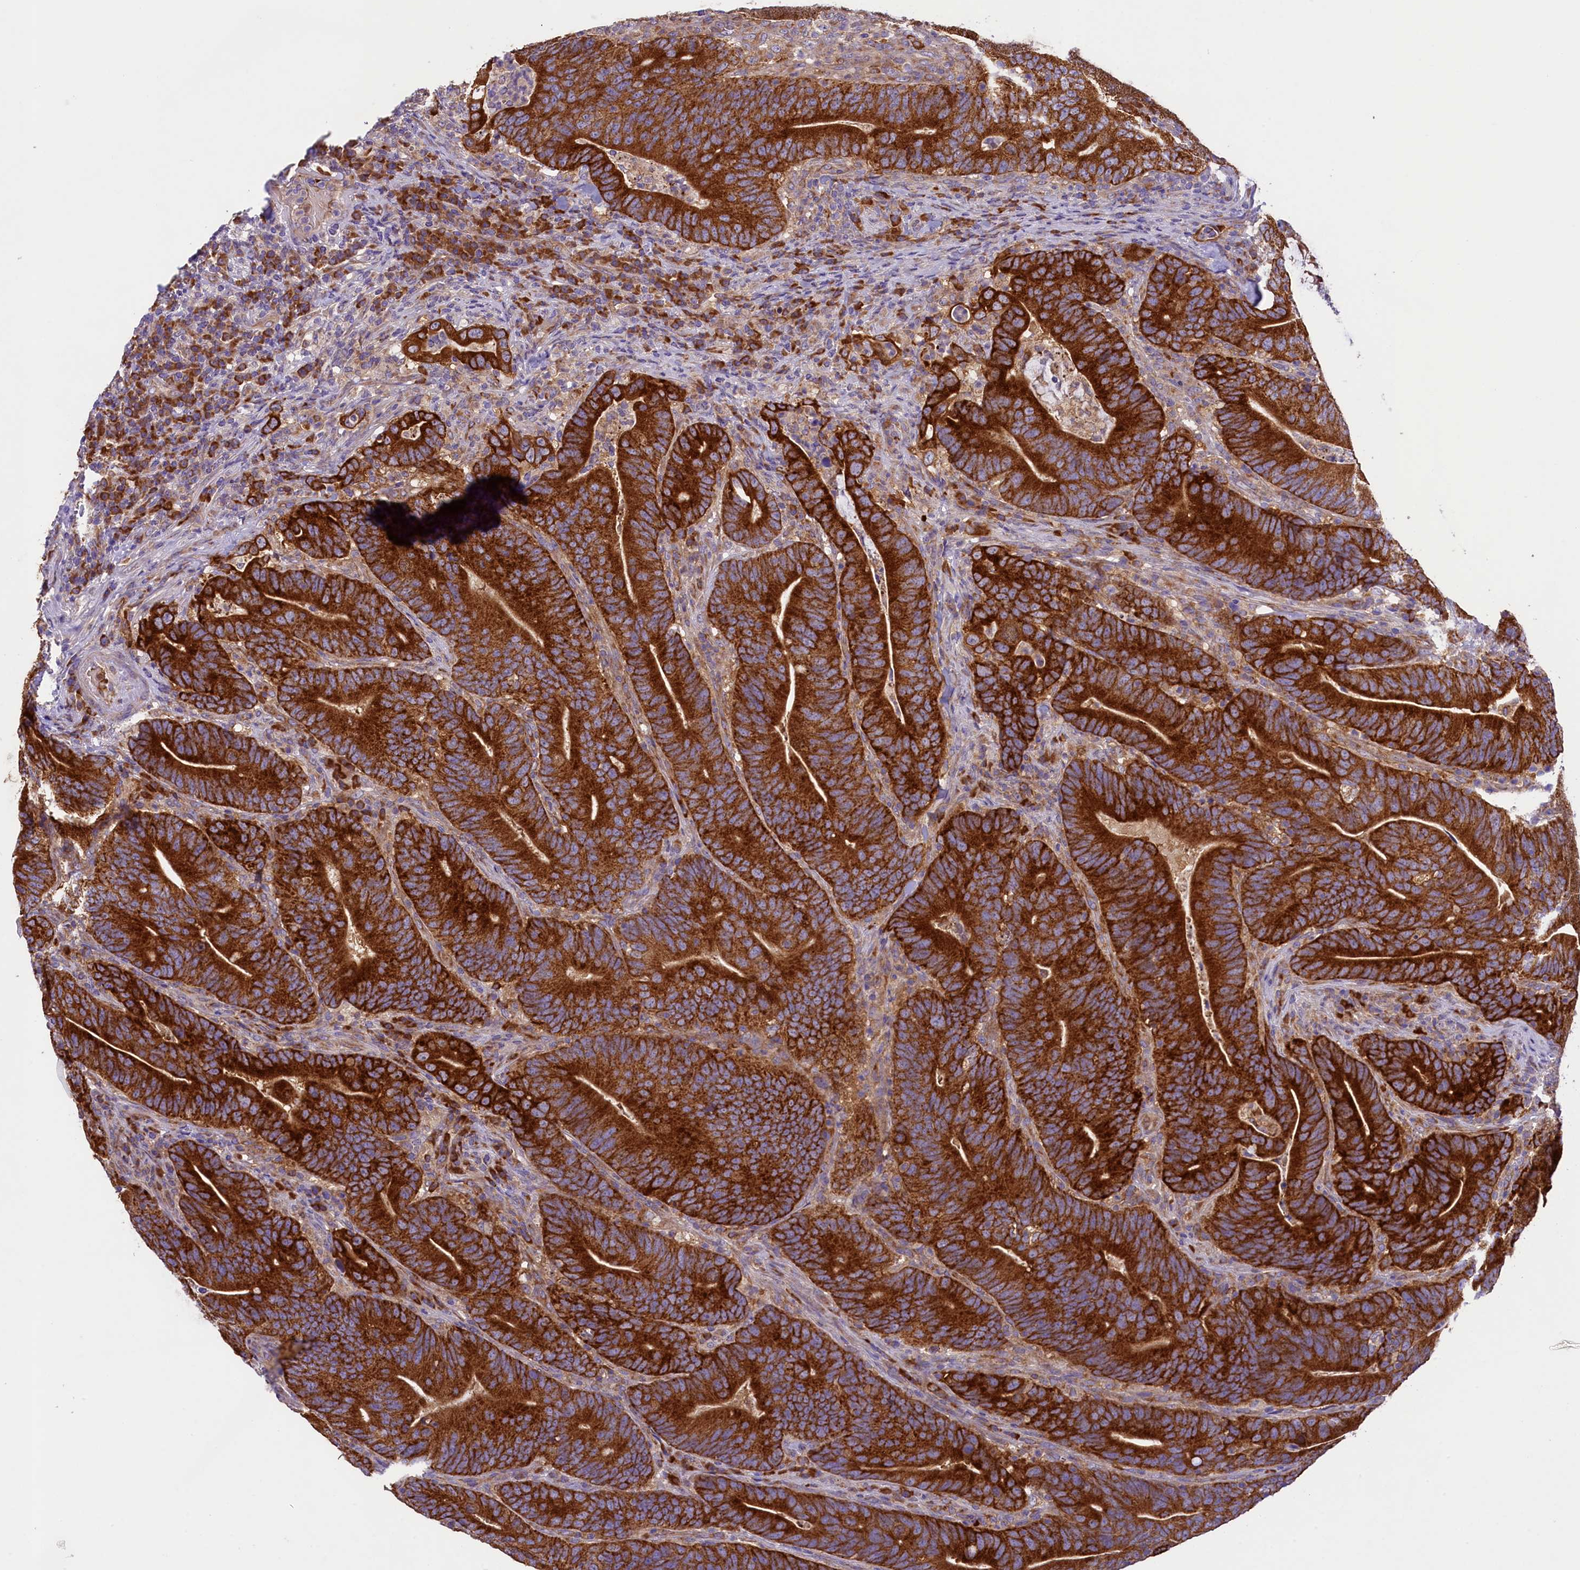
{"staining": {"intensity": "strong", "quantity": ">75%", "location": "cytoplasmic/membranous"}, "tissue": "colorectal cancer", "cell_type": "Tumor cells", "image_type": "cancer", "snomed": [{"axis": "morphology", "description": "Adenocarcinoma, NOS"}, {"axis": "topography", "description": "Colon"}], "caption": "Protein staining shows strong cytoplasmic/membranous staining in about >75% of tumor cells in colorectal cancer.", "gene": "LARP4", "patient": {"sex": "female", "age": 66}}